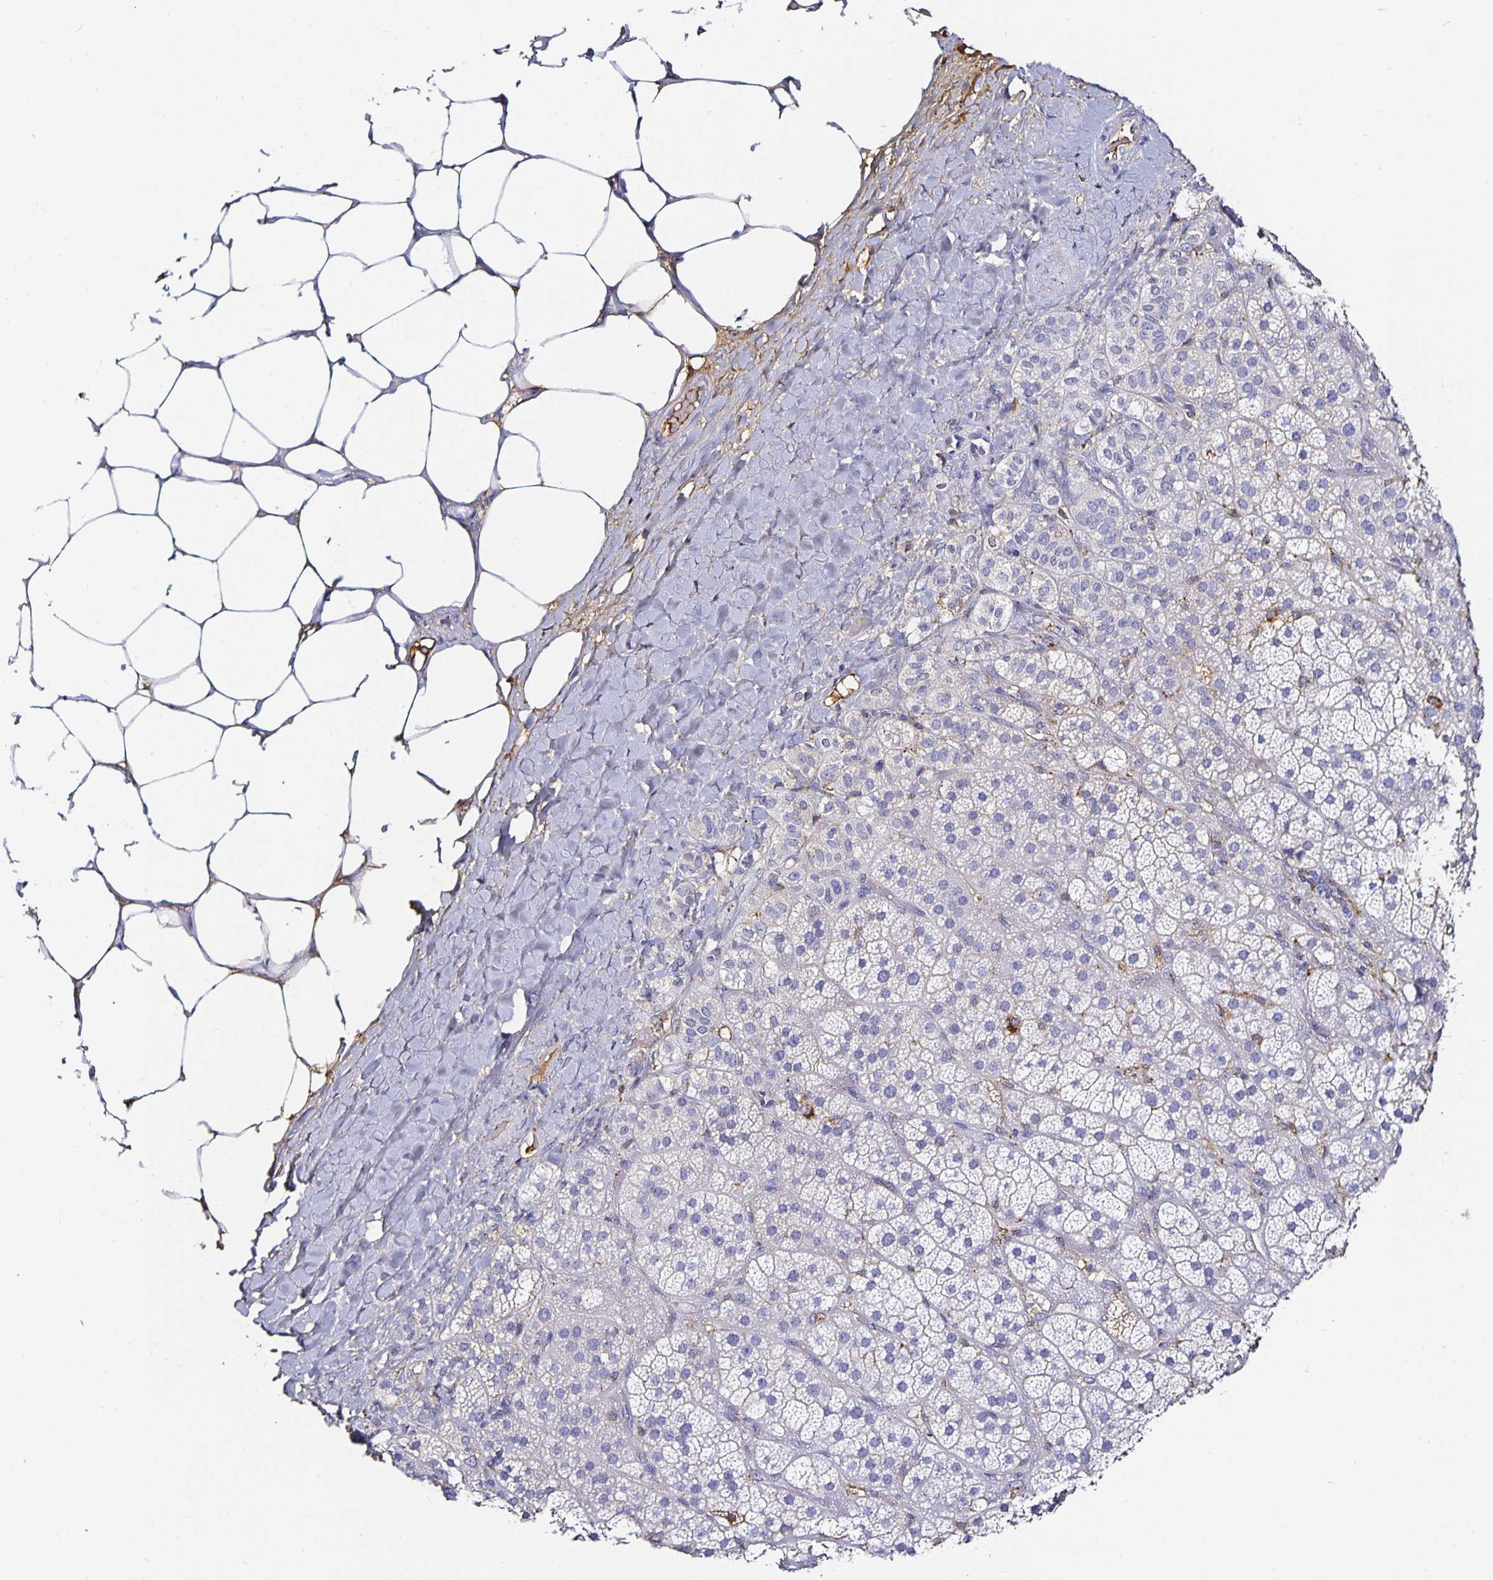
{"staining": {"intensity": "weak", "quantity": "<25%", "location": "cytoplasmic/membranous"}, "tissue": "adrenal gland", "cell_type": "Glandular cells", "image_type": "normal", "snomed": [{"axis": "morphology", "description": "Normal tissue, NOS"}, {"axis": "topography", "description": "Adrenal gland"}], "caption": "Immunohistochemical staining of unremarkable adrenal gland displays no significant positivity in glandular cells.", "gene": "TTR", "patient": {"sex": "male", "age": 57}}